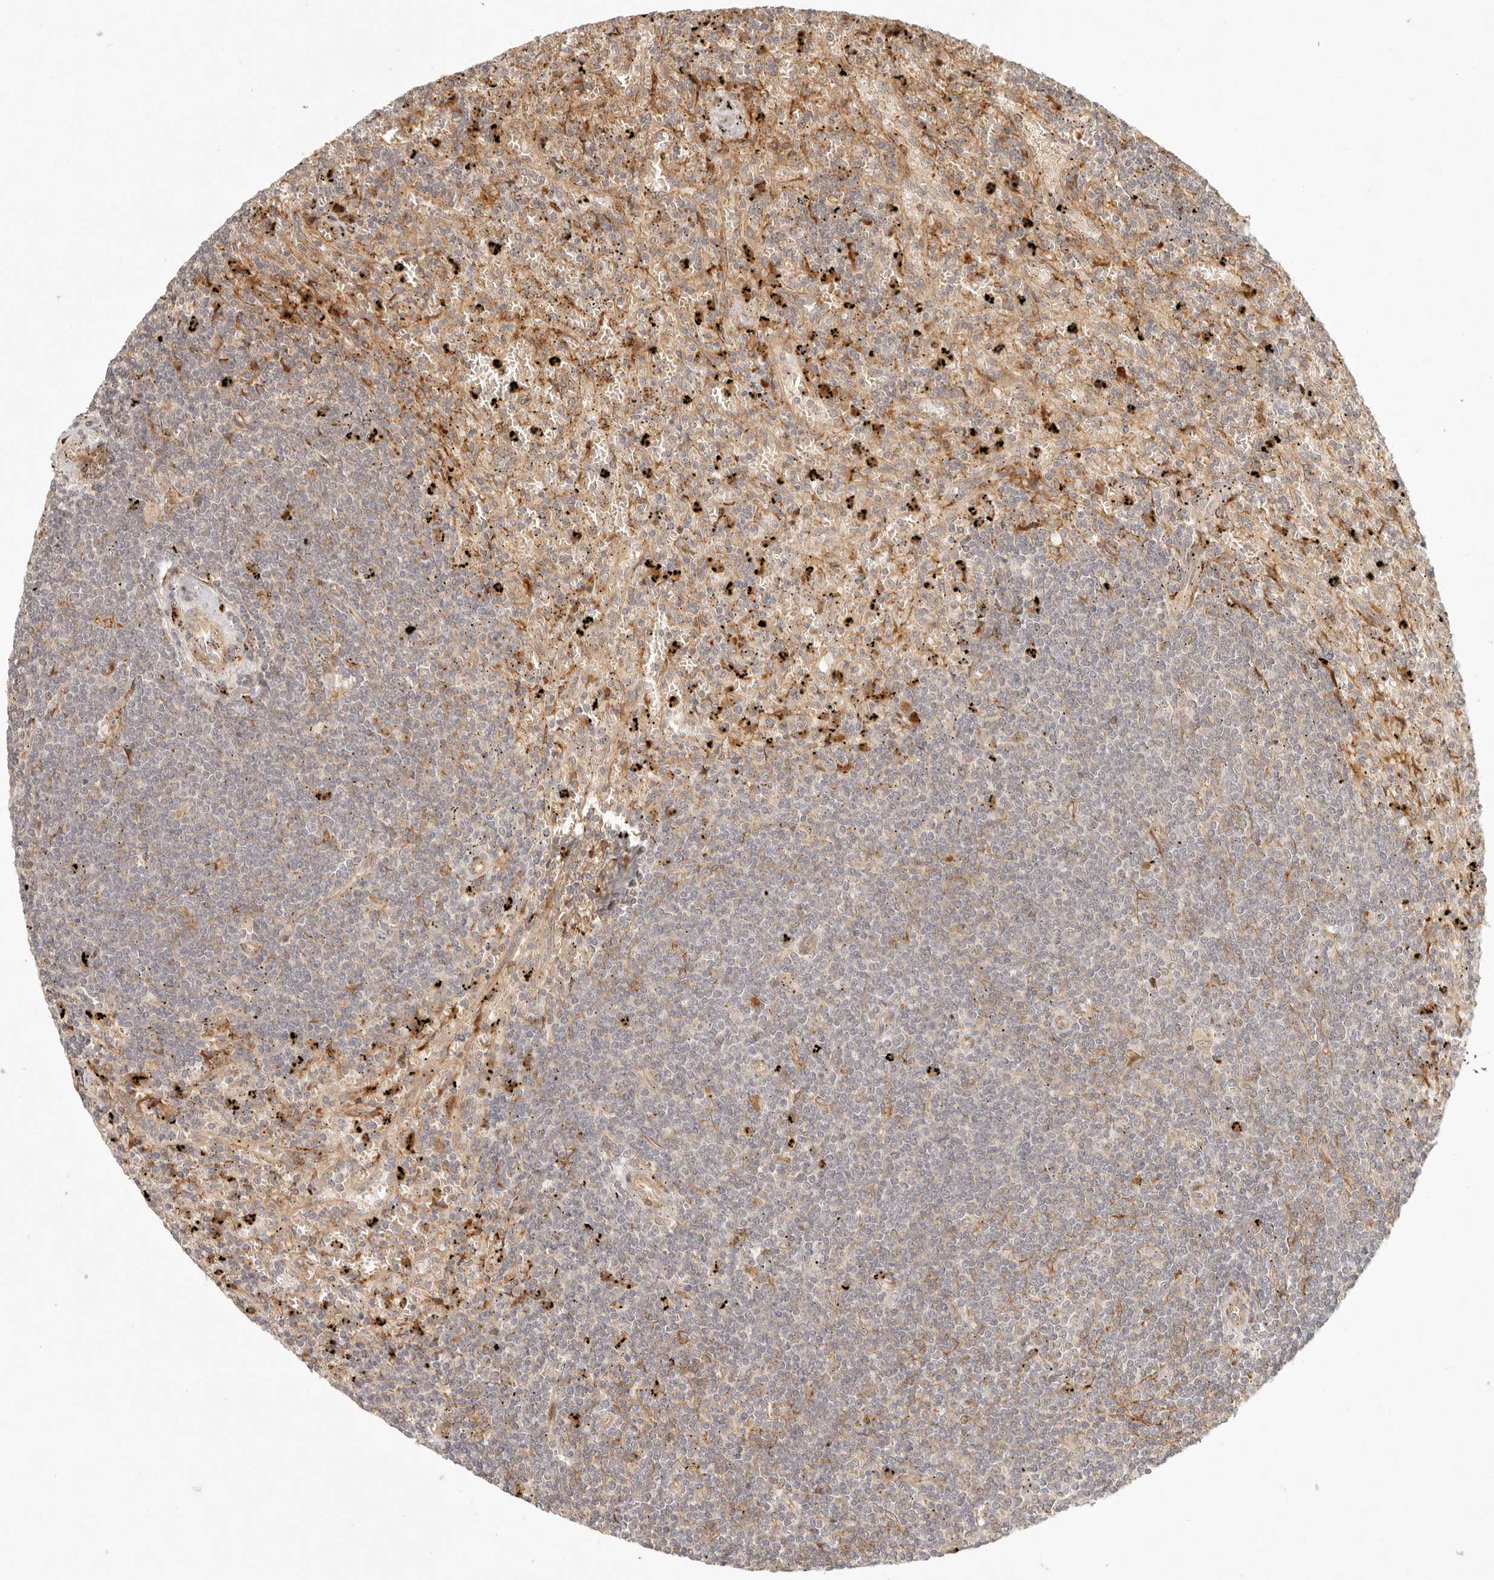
{"staining": {"intensity": "negative", "quantity": "none", "location": "none"}, "tissue": "lymphoma", "cell_type": "Tumor cells", "image_type": "cancer", "snomed": [{"axis": "morphology", "description": "Malignant lymphoma, non-Hodgkin's type, Low grade"}, {"axis": "topography", "description": "Spleen"}], "caption": "DAB (3,3'-diaminobenzidine) immunohistochemical staining of human lymphoma exhibits no significant expression in tumor cells.", "gene": "KLHL38", "patient": {"sex": "male", "age": 76}}